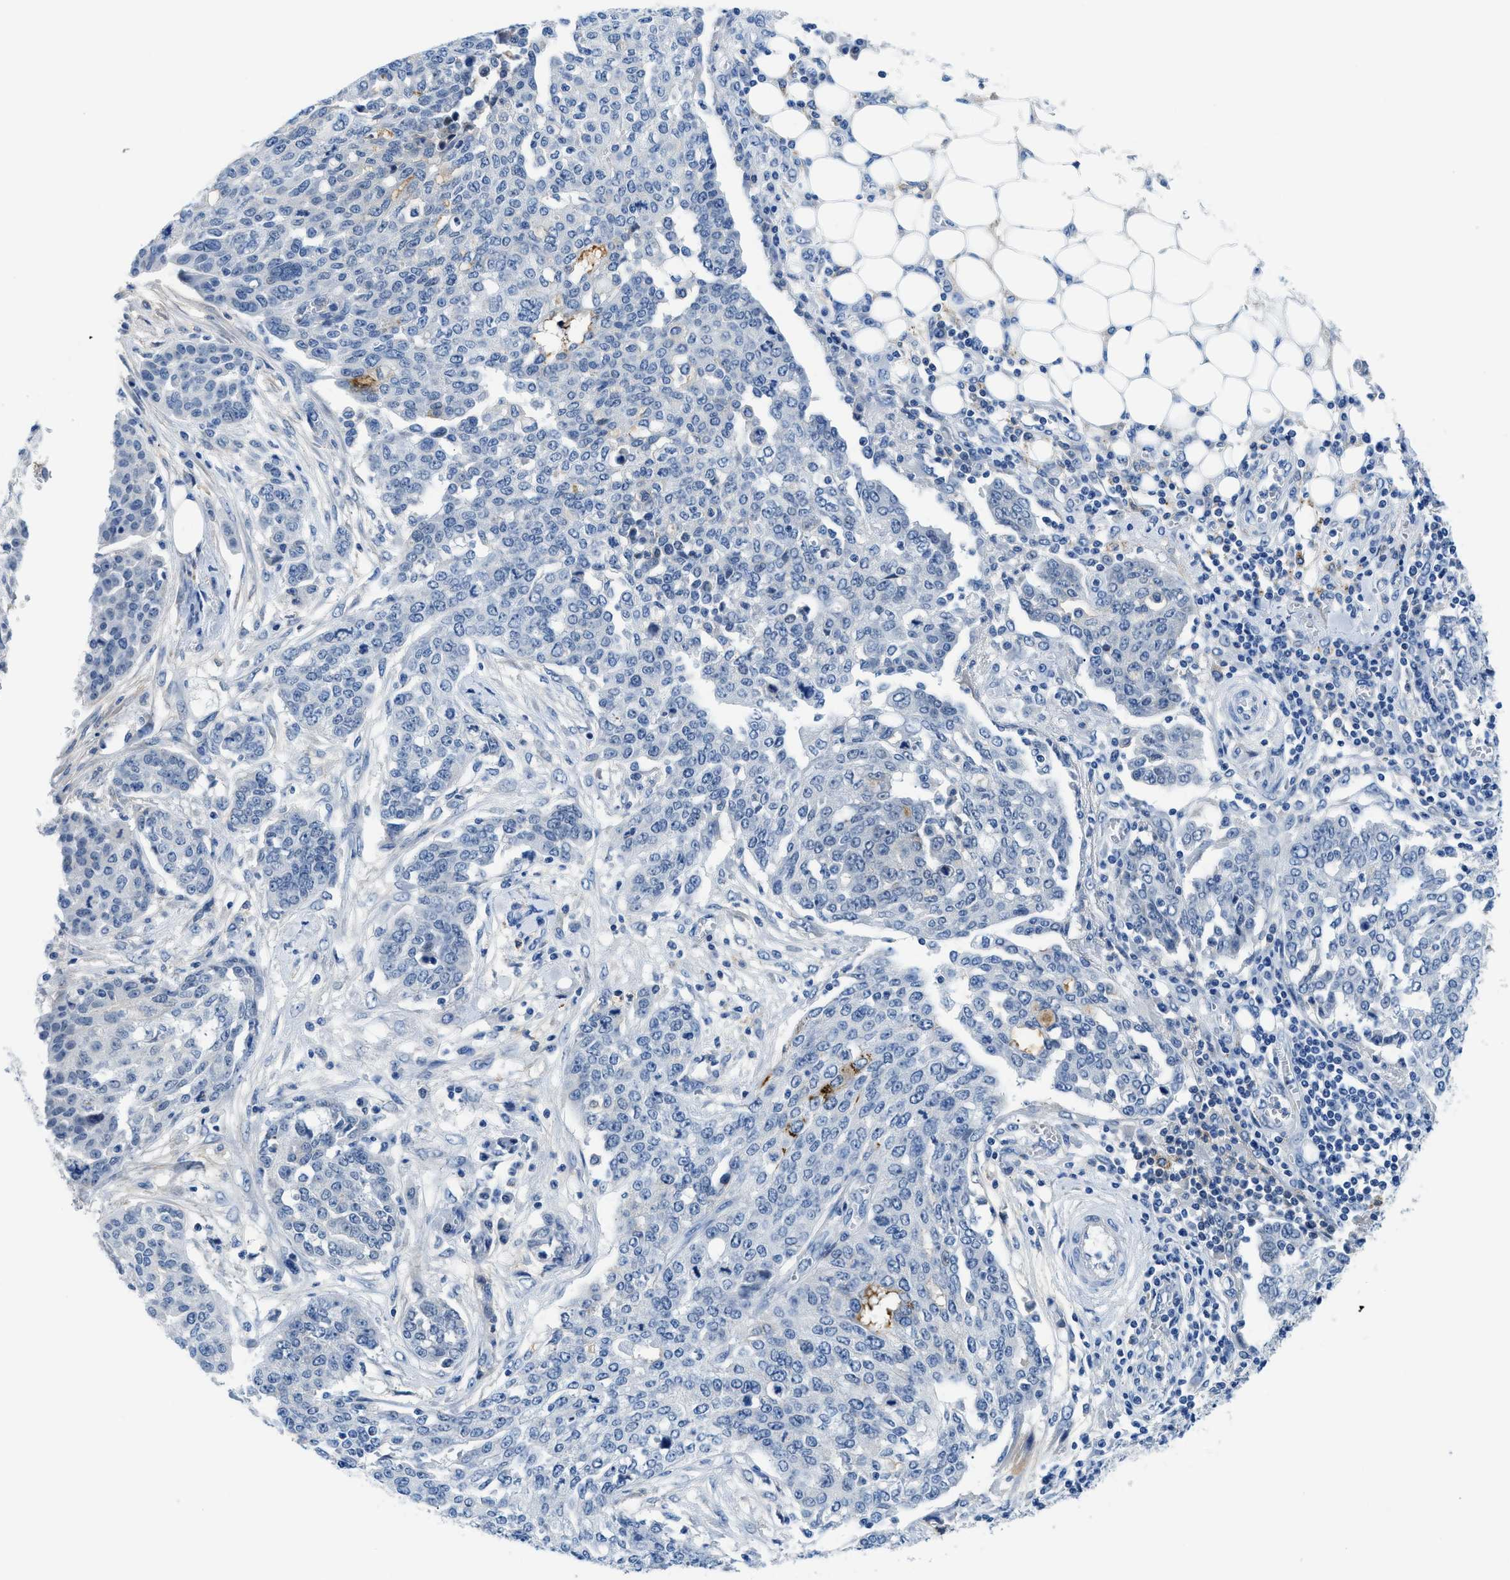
{"staining": {"intensity": "negative", "quantity": "none", "location": "none"}, "tissue": "ovarian cancer", "cell_type": "Tumor cells", "image_type": "cancer", "snomed": [{"axis": "morphology", "description": "Cystadenocarcinoma, serous, NOS"}, {"axis": "topography", "description": "Soft tissue"}, {"axis": "topography", "description": "Ovary"}], "caption": "IHC of ovarian cancer (serous cystadenocarcinoma) demonstrates no staining in tumor cells.", "gene": "MBL2", "patient": {"sex": "female", "age": 57}}